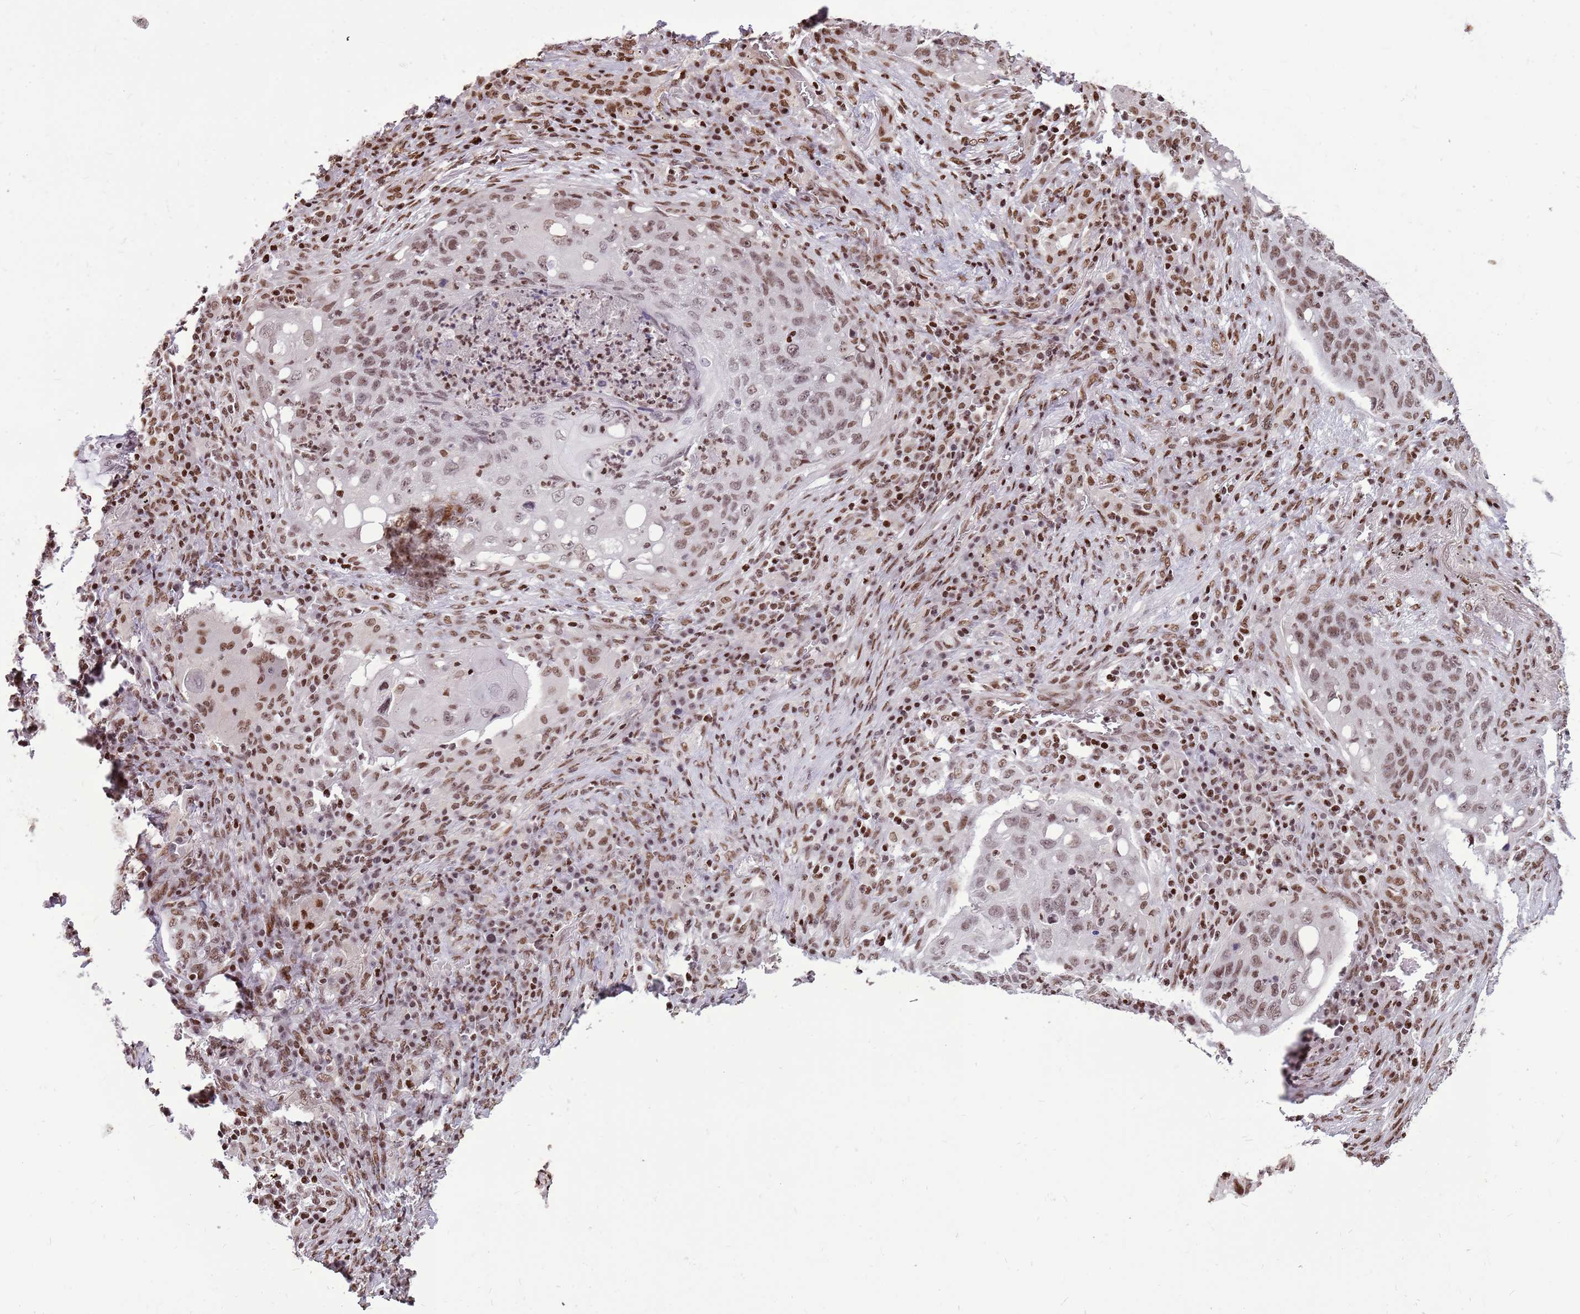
{"staining": {"intensity": "weak", "quantity": ">75%", "location": "nuclear"}, "tissue": "lung cancer", "cell_type": "Tumor cells", "image_type": "cancer", "snomed": [{"axis": "morphology", "description": "Squamous cell carcinoma, NOS"}, {"axis": "topography", "description": "Lung"}], "caption": "Brown immunohistochemical staining in human squamous cell carcinoma (lung) reveals weak nuclear expression in about >75% of tumor cells.", "gene": "WASHC4", "patient": {"sex": "female", "age": 63}}